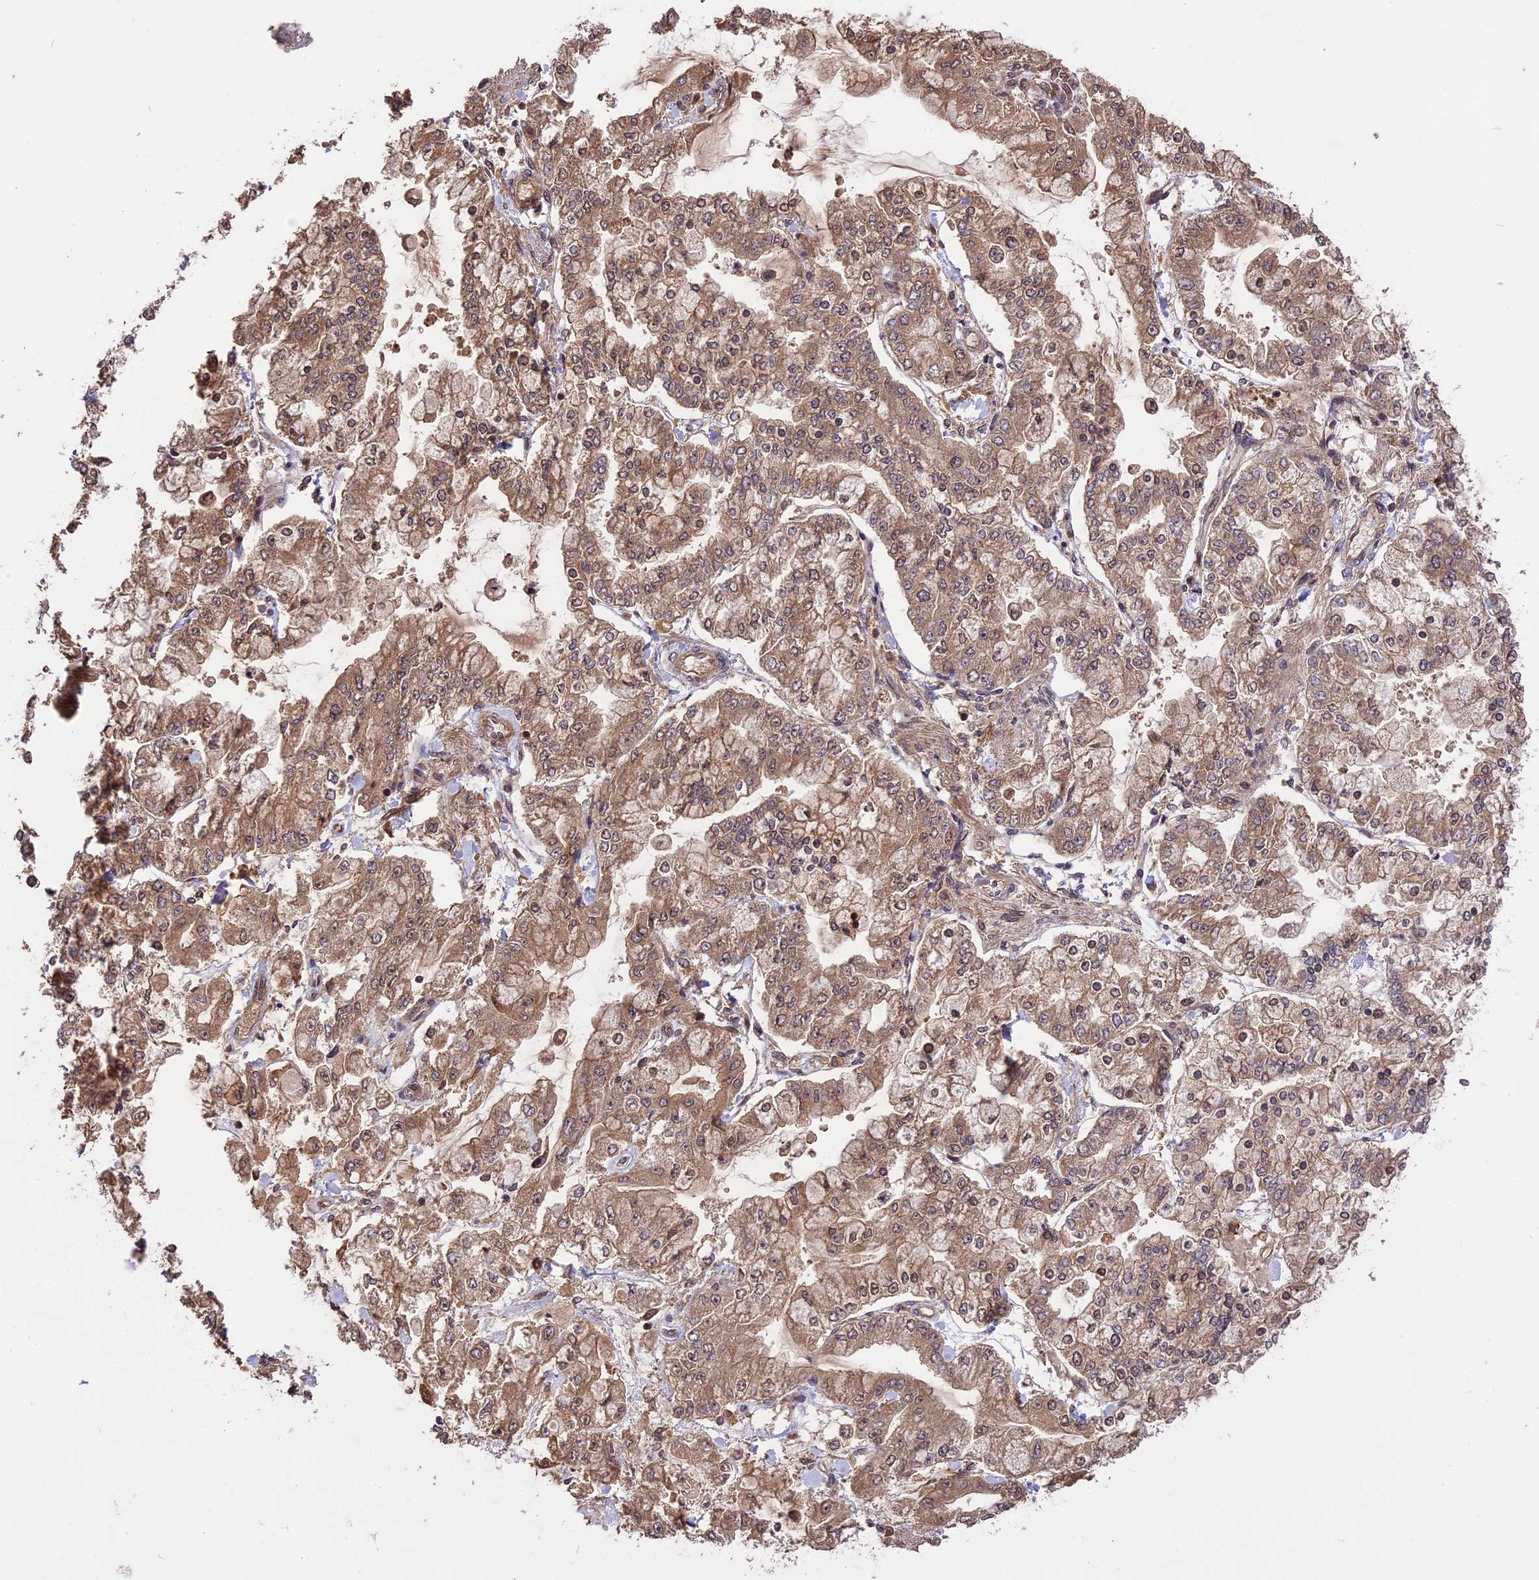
{"staining": {"intensity": "moderate", "quantity": ">75%", "location": "cytoplasmic/membranous"}, "tissue": "stomach cancer", "cell_type": "Tumor cells", "image_type": "cancer", "snomed": [{"axis": "morphology", "description": "Normal tissue, NOS"}, {"axis": "morphology", "description": "Adenocarcinoma, NOS"}, {"axis": "topography", "description": "Stomach, upper"}, {"axis": "topography", "description": "Stomach"}], "caption": "Stomach cancer stained for a protein (brown) demonstrates moderate cytoplasmic/membranous positive positivity in approximately >75% of tumor cells.", "gene": "ESCO1", "patient": {"sex": "male", "age": 76}}